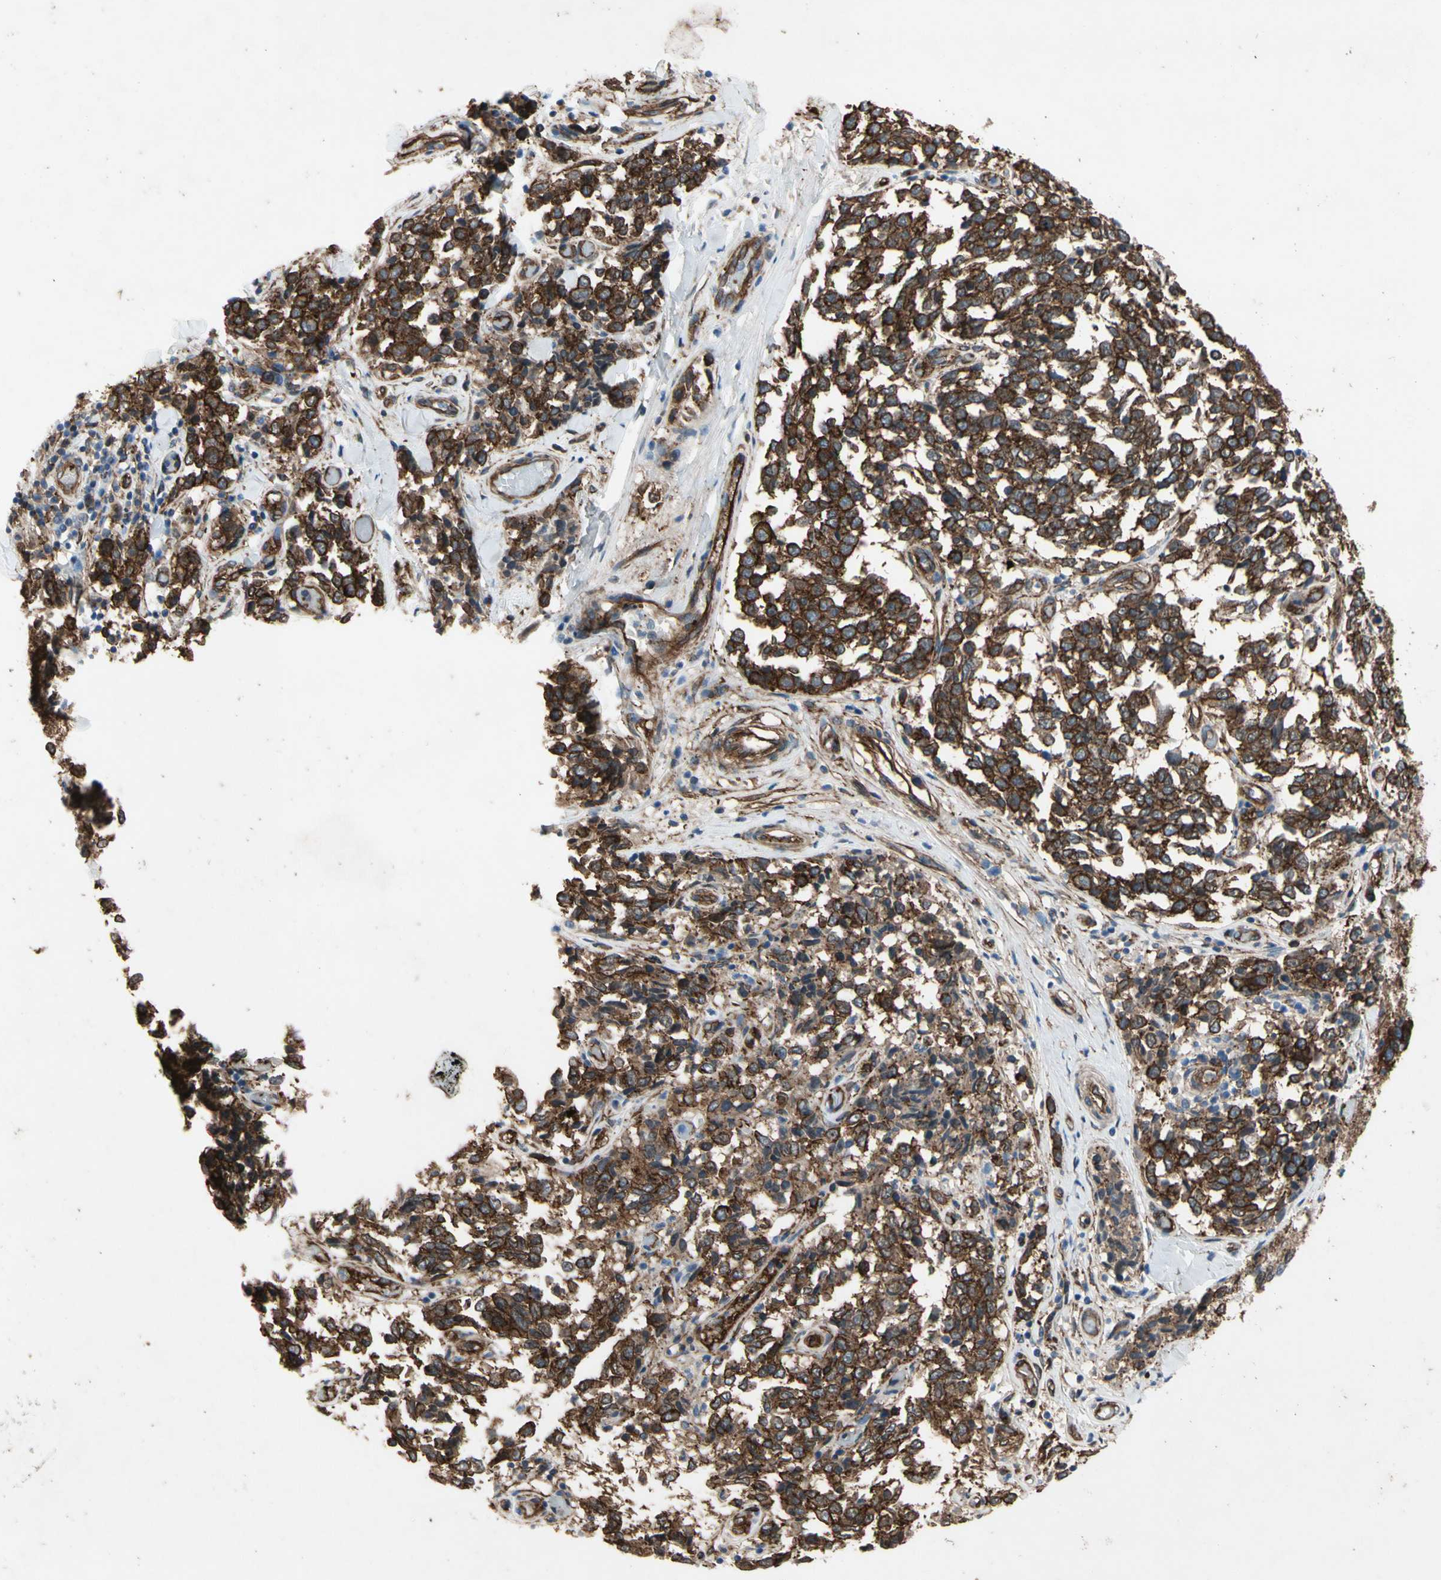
{"staining": {"intensity": "strong", "quantity": ">75%", "location": "cytoplasmic/membranous"}, "tissue": "melanoma", "cell_type": "Tumor cells", "image_type": "cancer", "snomed": [{"axis": "morphology", "description": "Malignant melanoma, NOS"}, {"axis": "topography", "description": "Skin"}], "caption": "Immunohistochemical staining of melanoma demonstrates strong cytoplasmic/membranous protein expression in about >75% of tumor cells.", "gene": "CTTNBP2", "patient": {"sex": "female", "age": 64}}